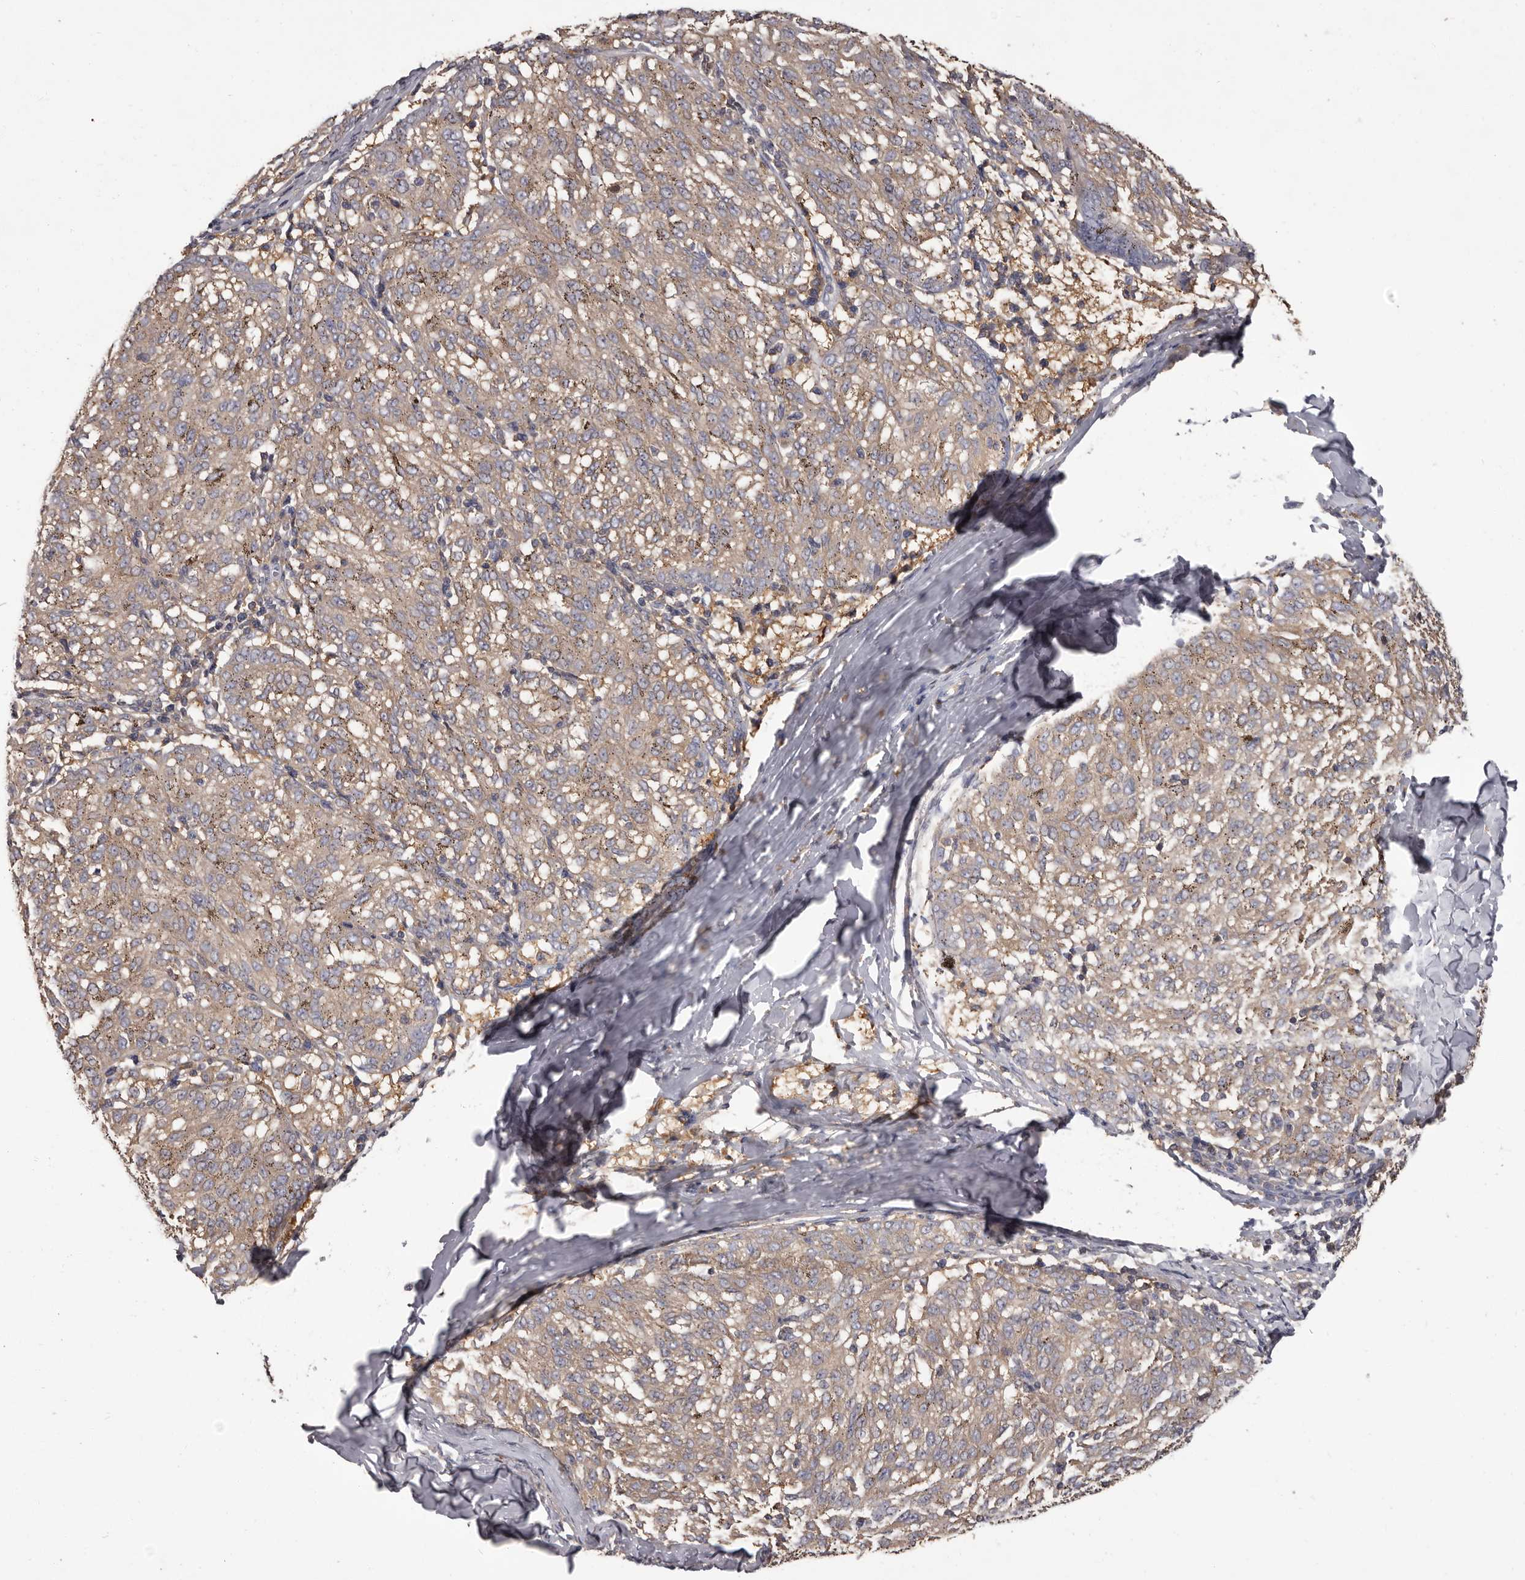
{"staining": {"intensity": "weak", "quantity": ">75%", "location": "cytoplasmic/membranous"}, "tissue": "melanoma", "cell_type": "Tumor cells", "image_type": "cancer", "snomed": [{"axis": "morphology", "description": "Malignant melanoma, NOS"}, {"axis": "topography", "description": "Skin"}], "caption": "Human melanoma stained for a protein (brown) reveals weak cytoplasmic/membranous positive staining in approximately >75% of tumor cells.", "gene": "APEH", "patient": {"sex": "female", "age": 72}}